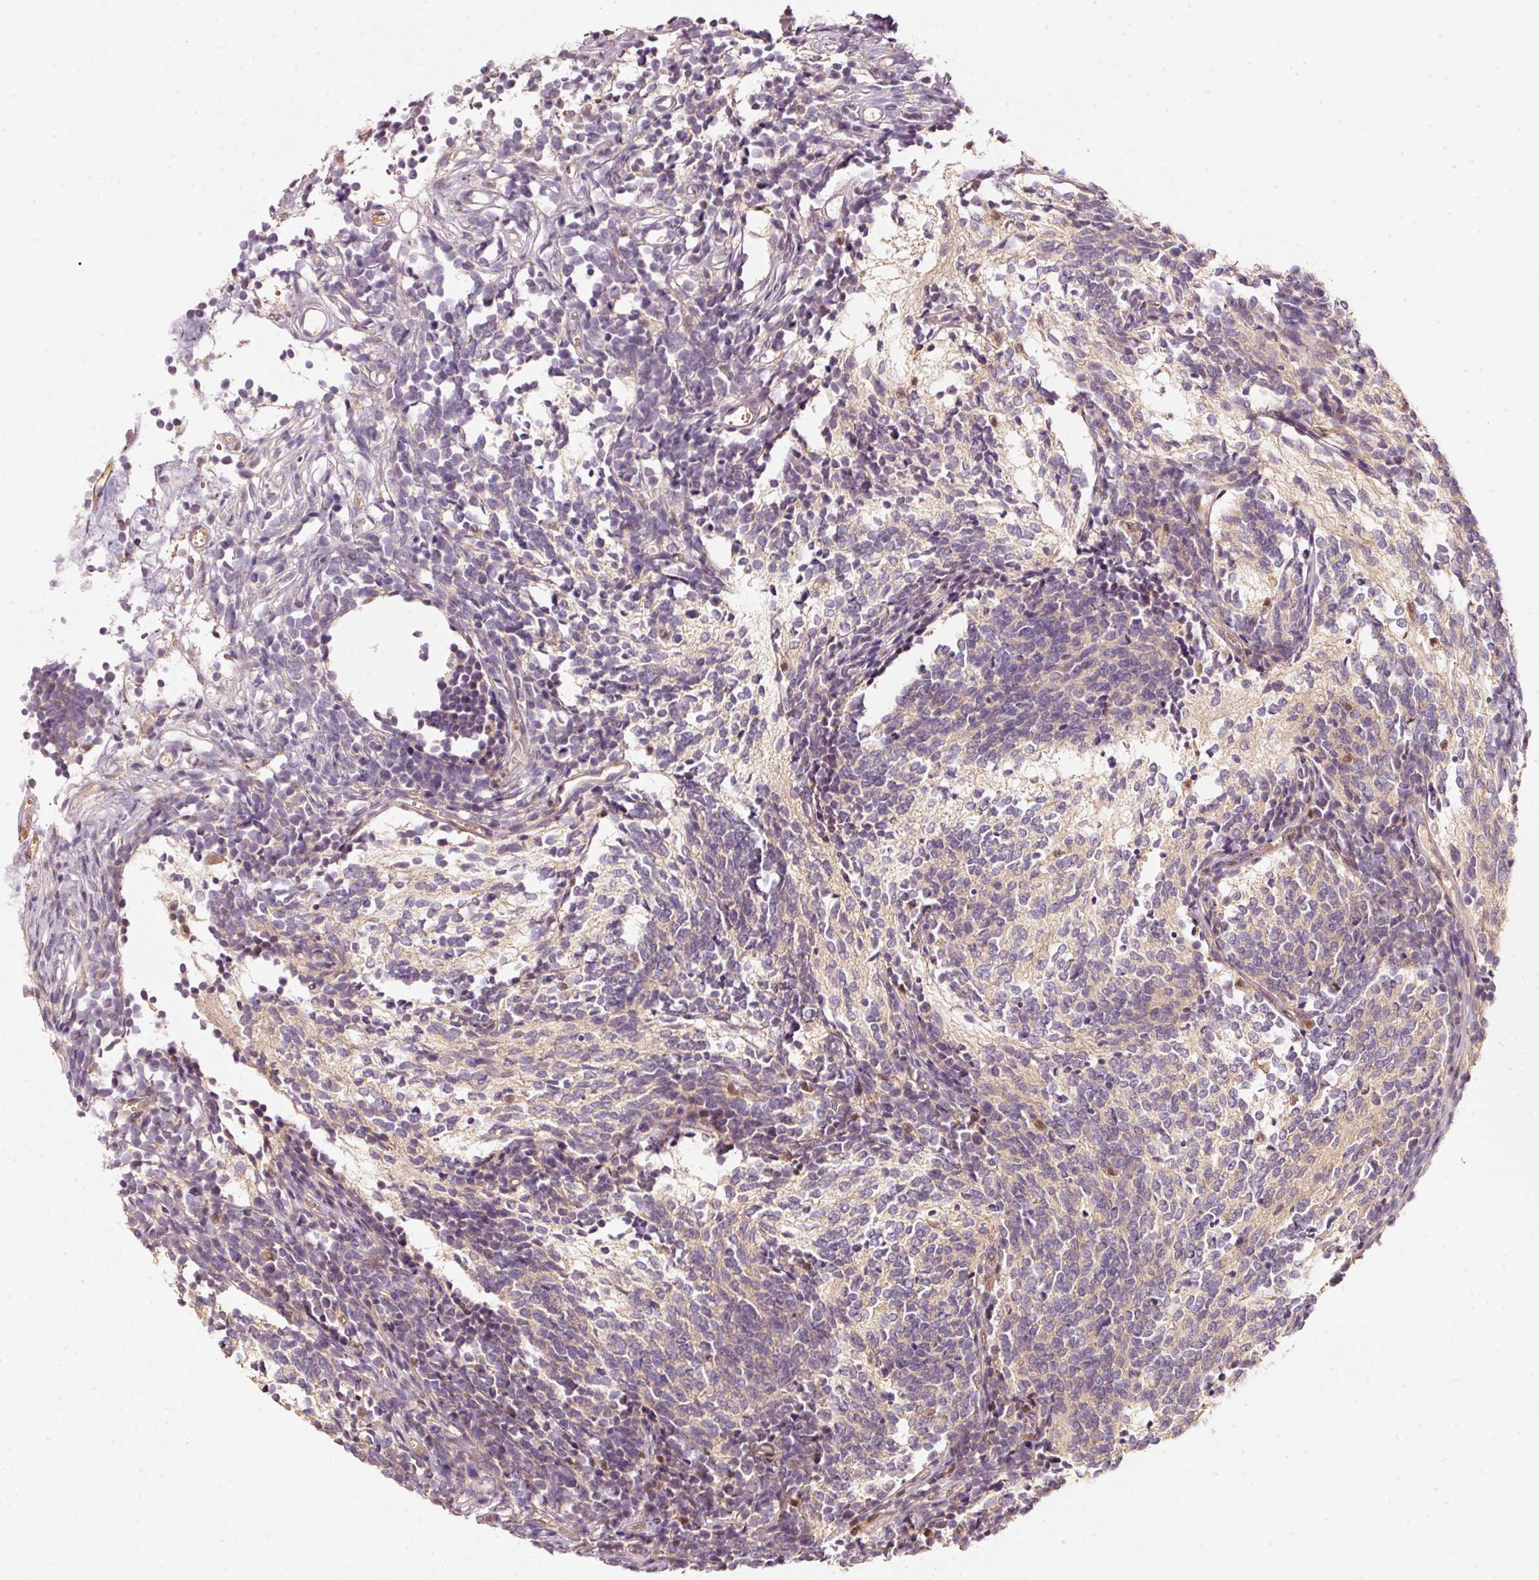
{"staining": {"intensity": "negative", "quantity": "none", "location": "none"}, "tissue": "glioma", "cell_type": "Tumor cells", "image_type": "cancer", "snomed": [{"axis": "morphology", "description": "Glioma, malignant, Low grade"}, {"axis": "topography", "description": "Brain"}], "caption": "High magnification brightfield microscopy of glioma stained with DAB (3,3'-diaminobenzidine) (brown) and counterstained with hematoxylin (blue): tumor cells show no significant expression.", "gene": "RRAS2", "patient": {"sex": "female", "age": 1}}